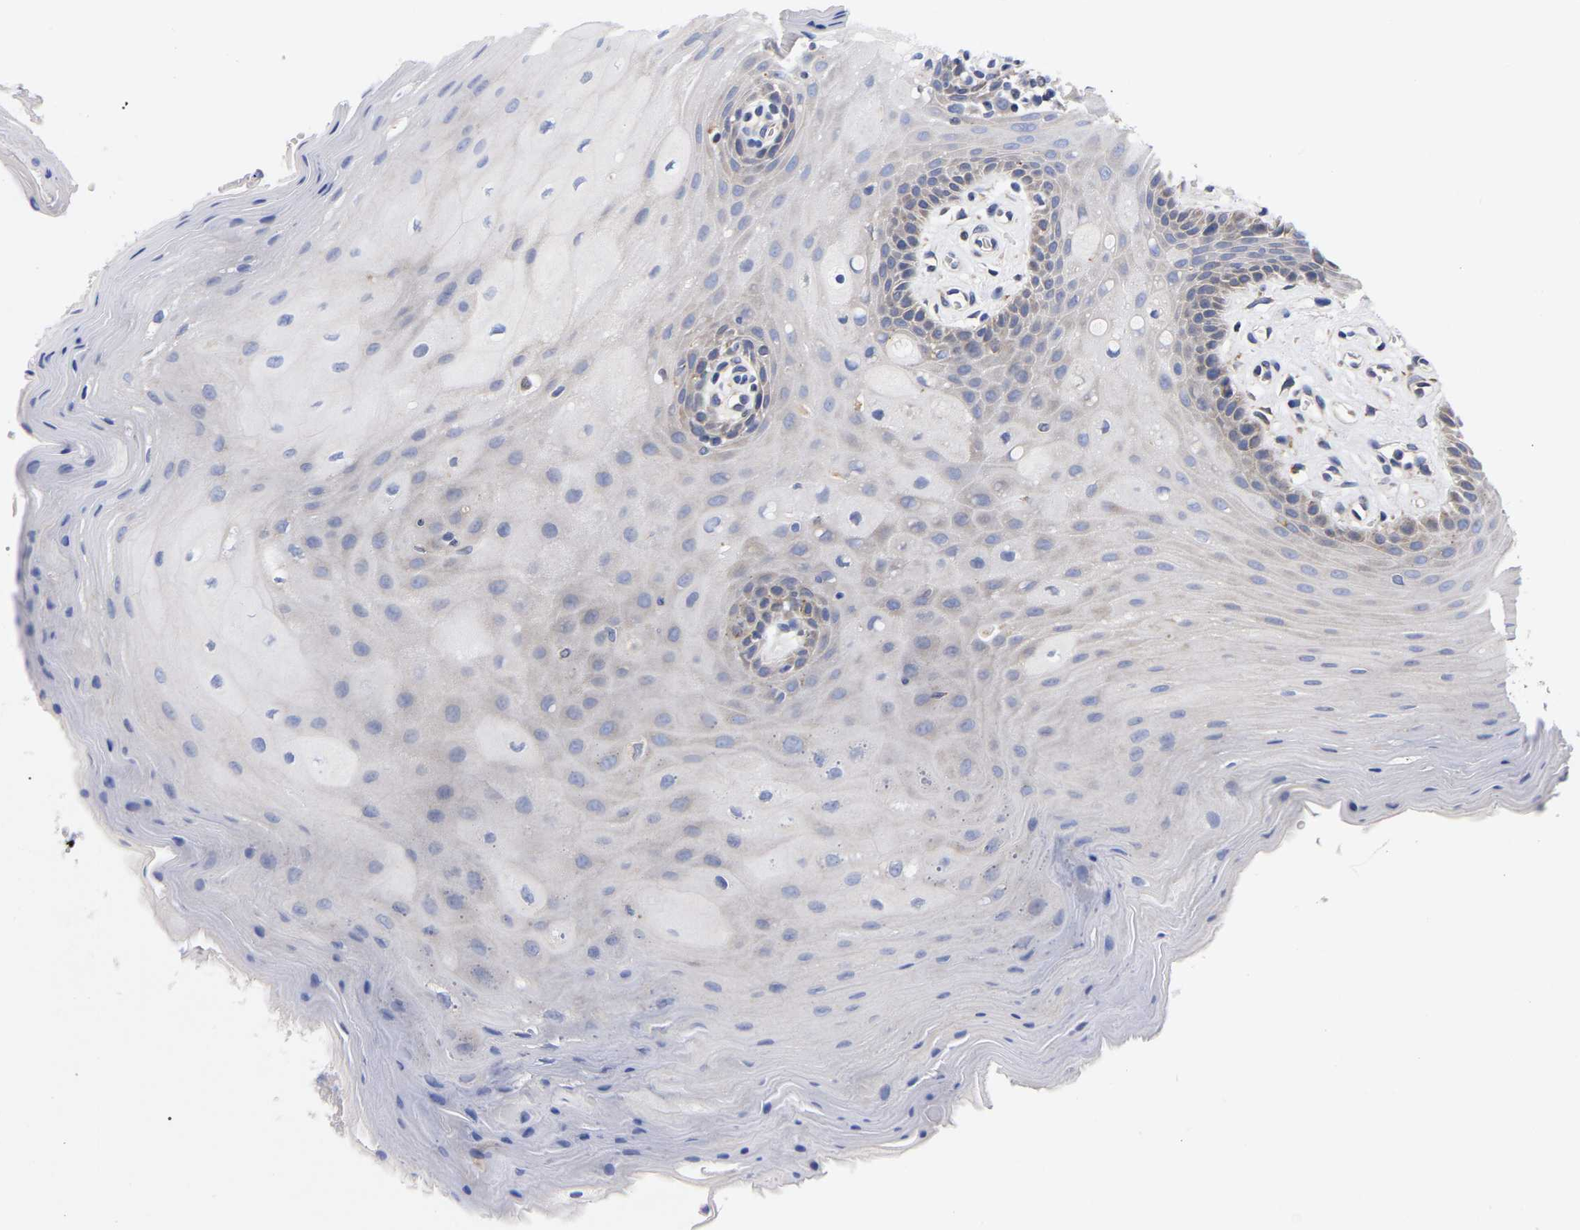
{"staining": {"intensity": "moderate", "quantity": "<25%", "location": "cytoplasmic/membranous"}, "tissue": "oral mucosa", "cell_type": "Squamous epithelial cells", "image_type": "normal", "snomed": [{"axis": "morphology", "description": "Normal tissue, NOS"}, {"axis": "morphology", "description": "Squamous cell carcinoma, NOS"}, {"axis": "topography", "description": "Oral tissue"}, {"axis": "topography", "description": "Head-Neck"}], "caption": "Immunohistochemistry (IHC) image of benign oral mucosa: oral mucosa stained using IHC reveals low levels of moderate protein expression localized specifically in the cytoplasmic/membranous of squamous epithelial cells, appearing as a cytoplasmic/membranous brown color.", "gene": "CFAP298", "patient": {"sex": "male", "age": 71}}